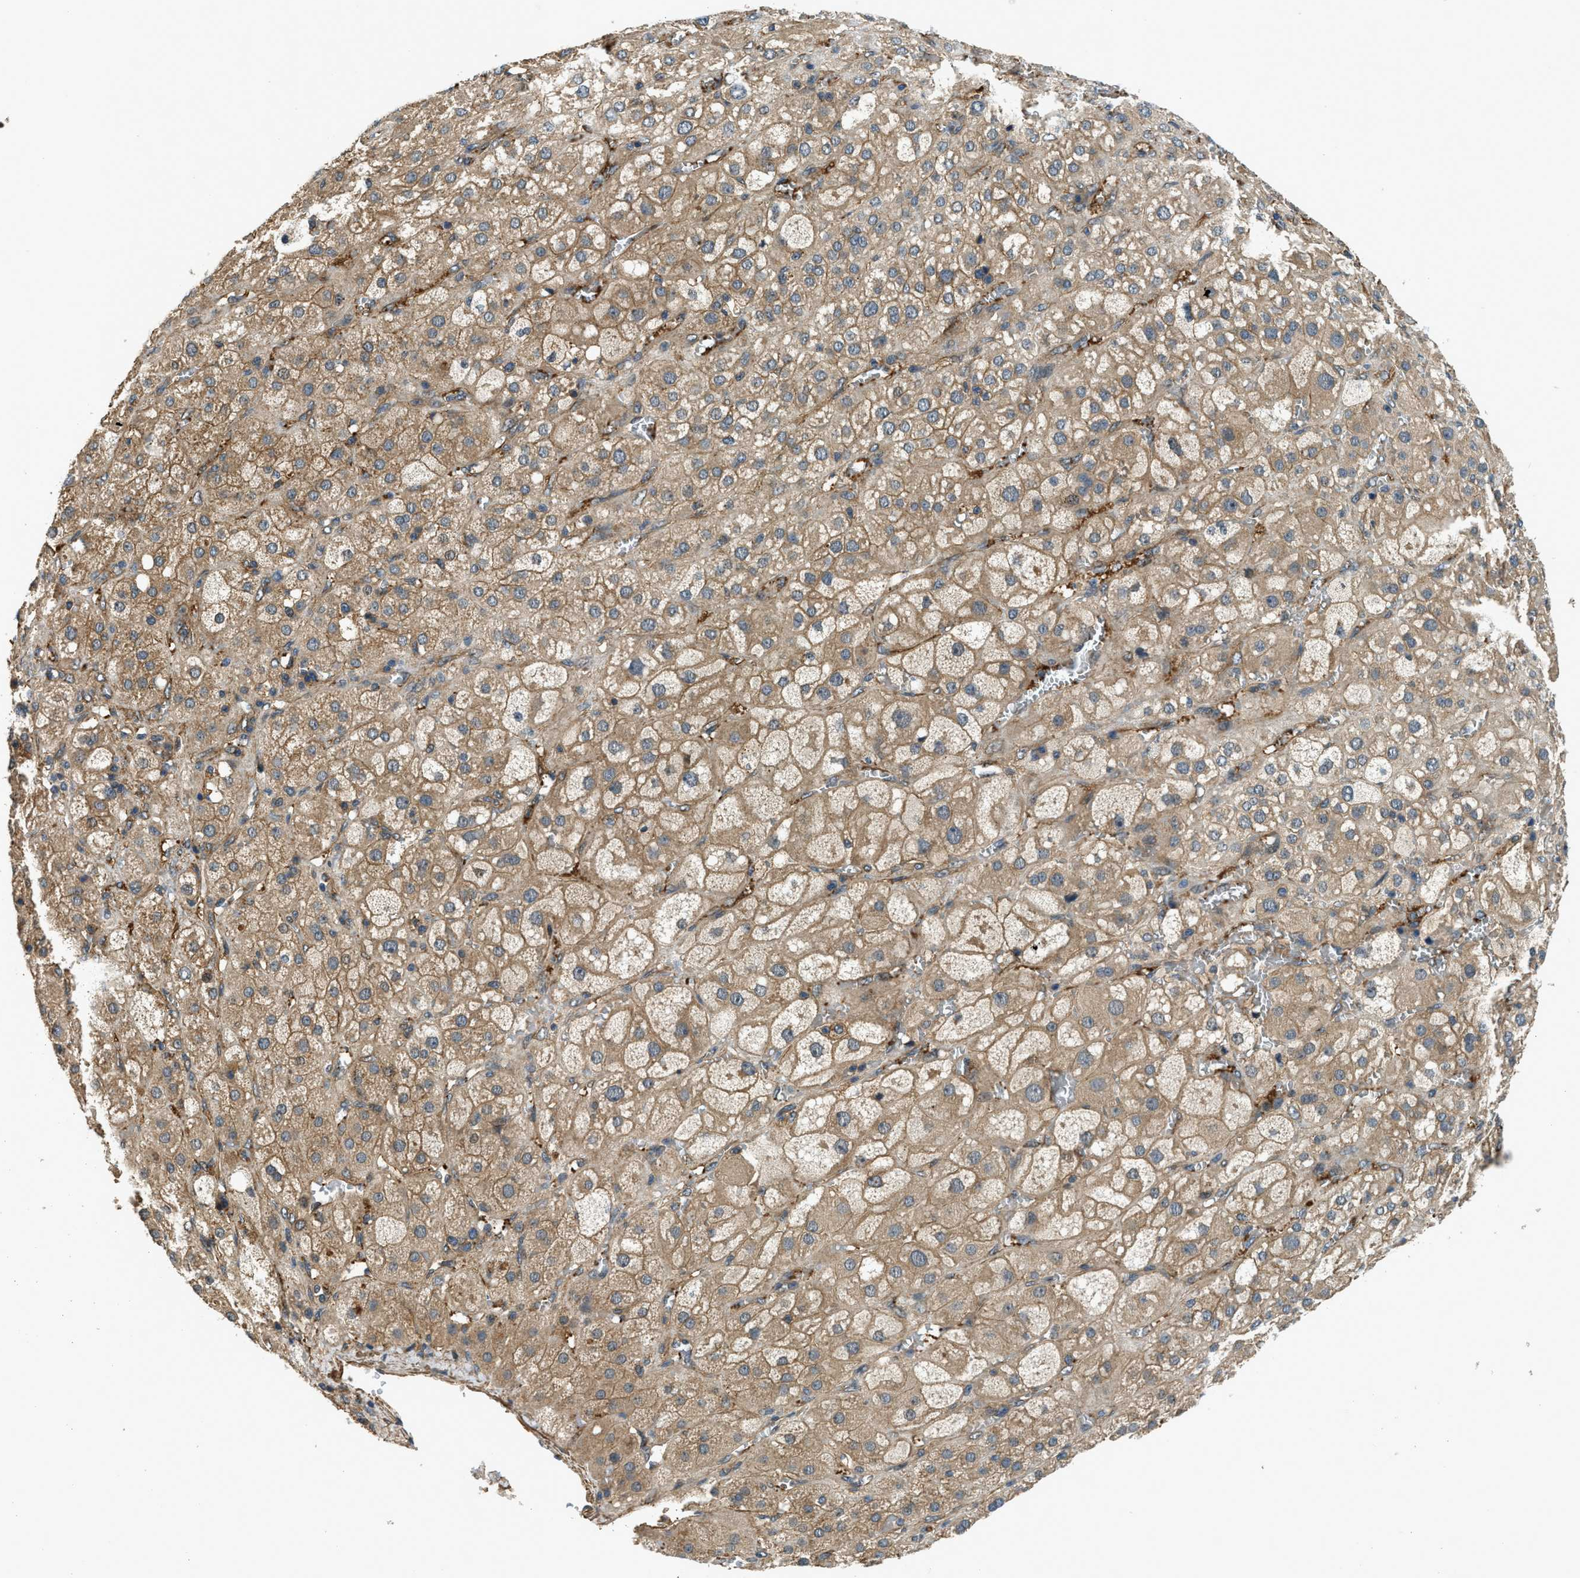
{"staining": {"intensity": "moderate", "quantity": "25%-75%", "location": "cytoplasmic/membranous"}, "tissue": "adrenal gland", "cell_type": "Glandular cells", "image_type": "normal", "snomed": [{"axis": "morphology", "description": "Normal tissue, NOS"}, {"axis": "topography", "description": "Adrenal gland"}], "caption": "The micrograph reveals immunohistochemical staining of unremarkable adrenal gland. There is moderate cytoplasmic/membranous staining is identified in approximately 25%-75% of glandular cells. (DAB (3,3'-diaminobenzidine) IHC with brightfield microscopy, high magnification).", "gene": "CGN", "patient": {"sex": "female", "age": 47}}